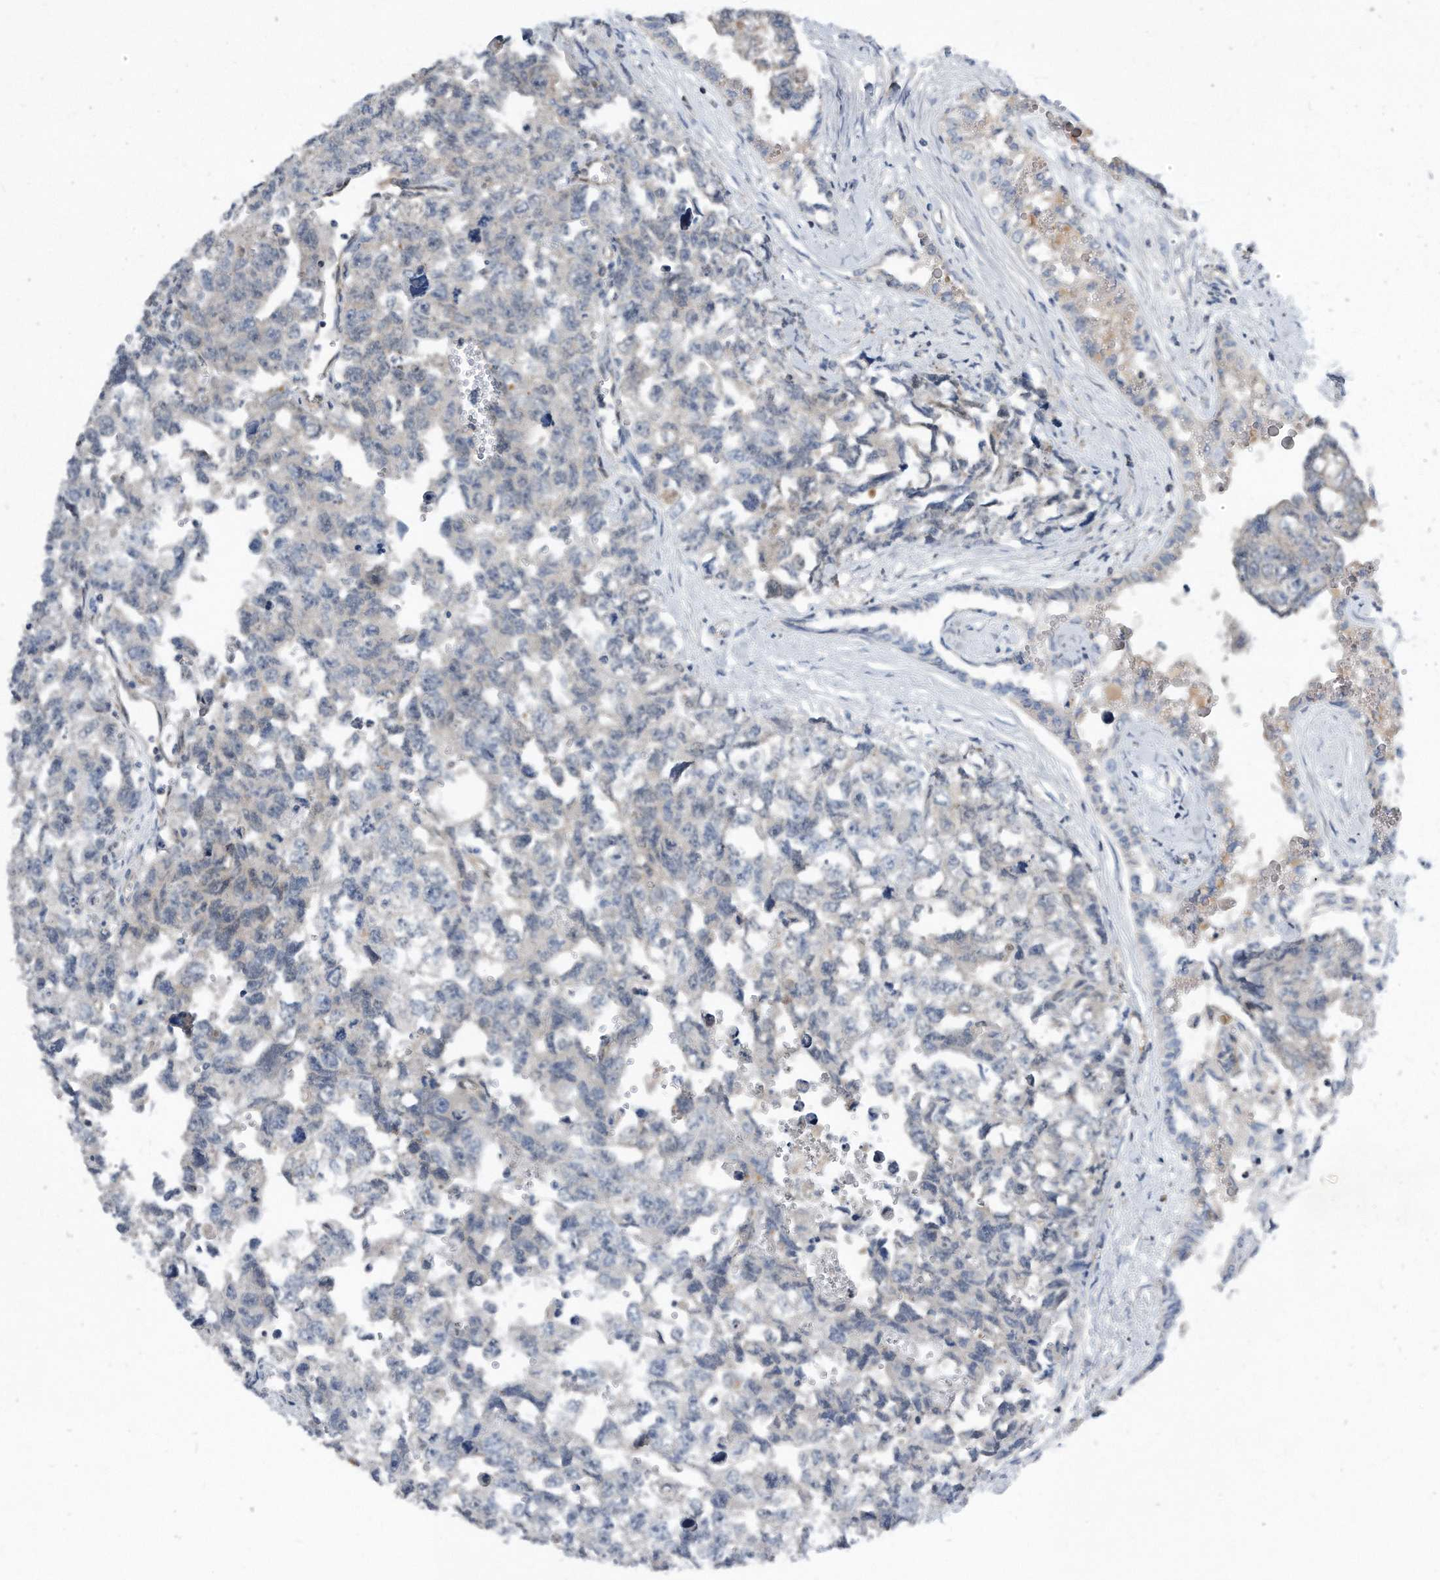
{"staining": {"intensity": "negative", "quantity": "none", "location": "none"}, "tissue": "testis cancer", "cell_type": "Tumor cells", "image_type": "cancer", "snomed": [{"axis": "morphology", "description": "Carcinoma, Embryonal, NOS"}, {"axis": "topography", "description": "Testis"}], "caption": "There is no significant staining in tumor cells of testis cancer (embryonal carcinoma).", "gene": "MAP2K6", "patient": {"sex": "male", "age": 31}}